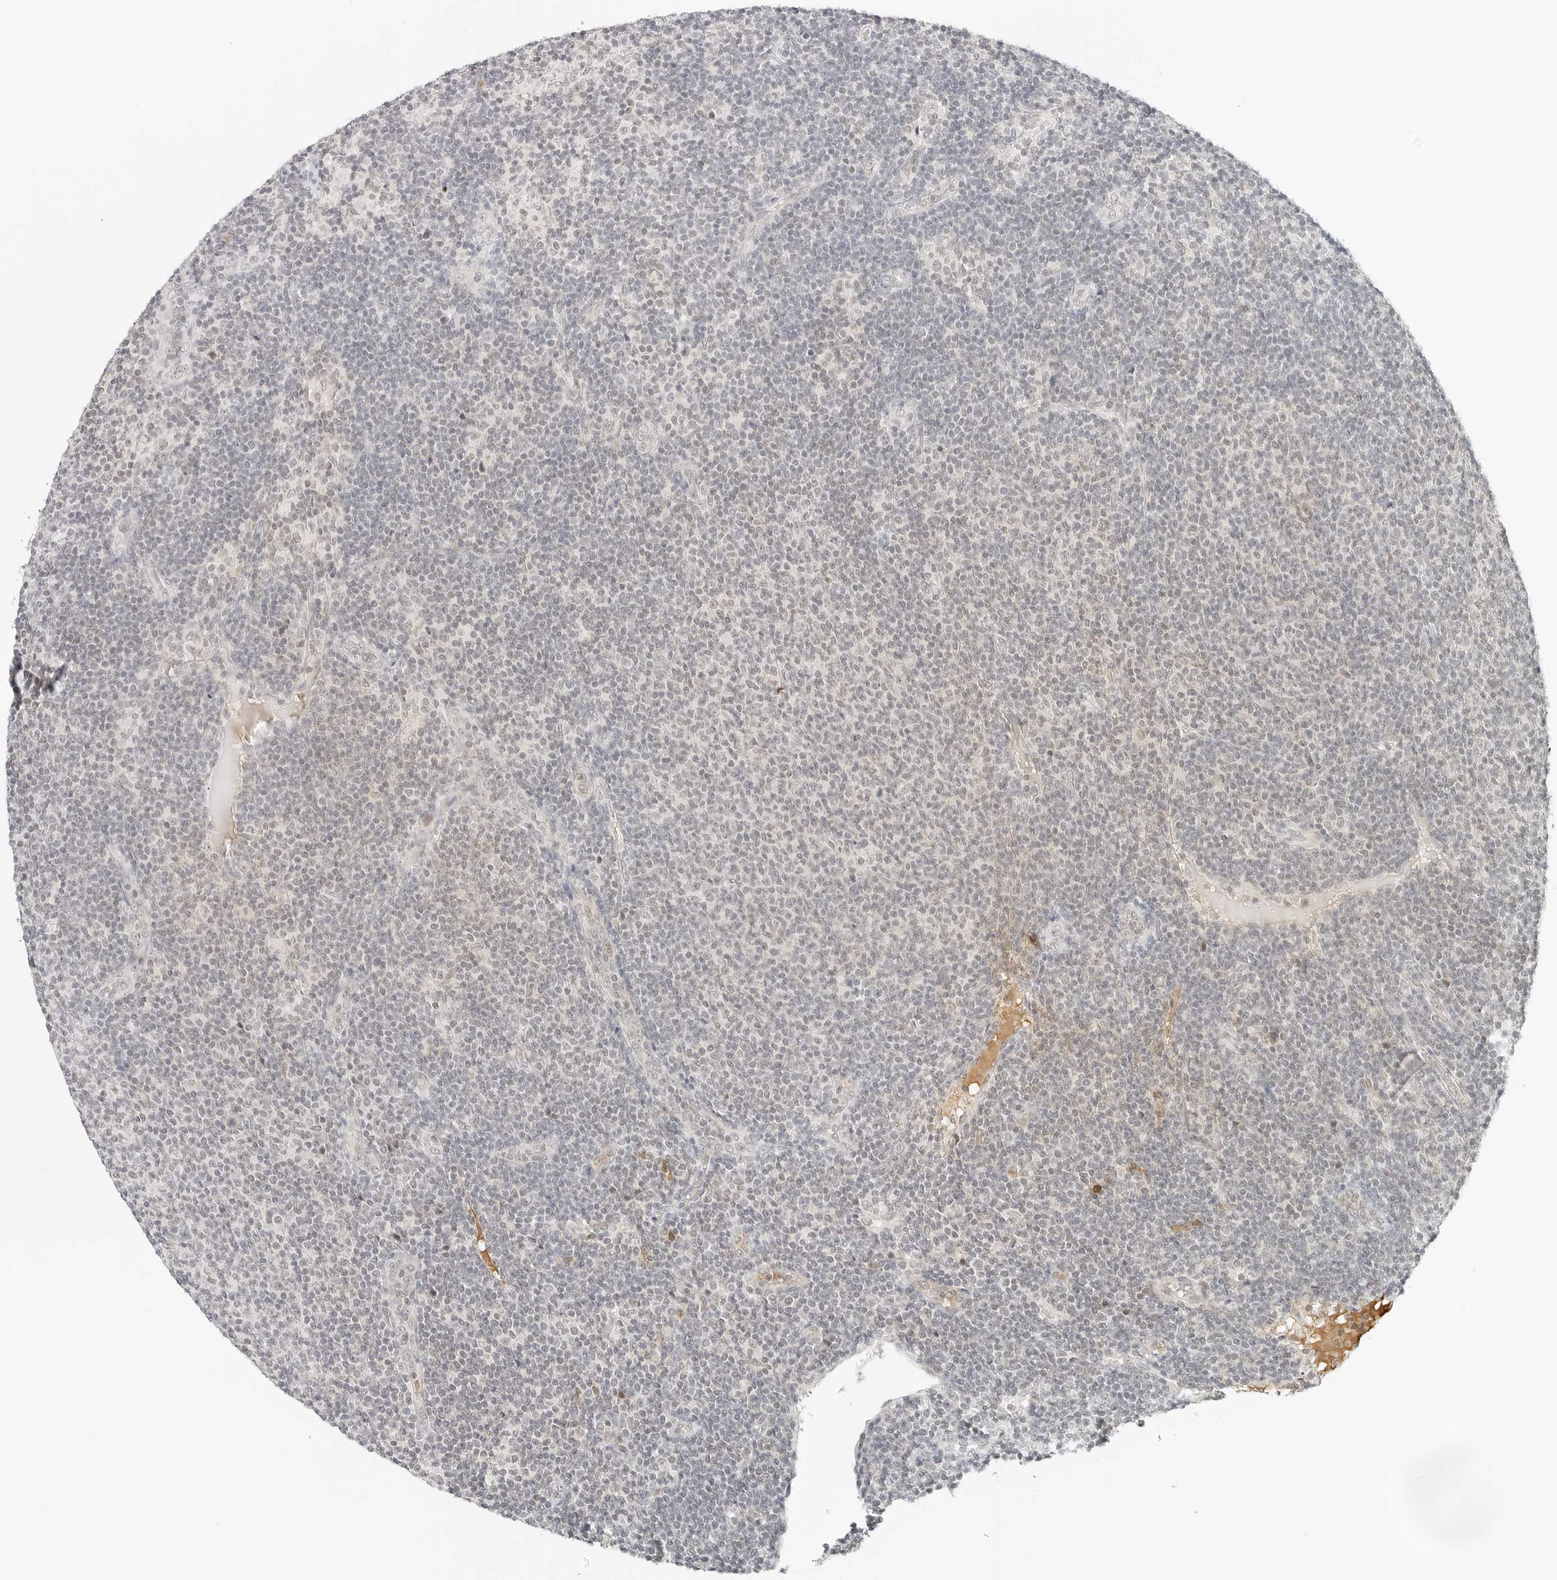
{"staining": {"intensity": "negative", "quantity": "none", "location": "none"}, "tissue": "lymphoma", "cell_type": "Tumor cells", "image_type": "cancer", "snomed": [{"axis": "morphology", "description": "Malignant lymphoma, non-Hodgkin's type, Low grade"}, {"axis": "topography", "description": "Lymph node"}], "caption": "The IHC histopathology image has no significant positivity in tumor cells of low-grade malignant lymphoma, non-Hodgkin's type tissue.", "gene": "NEO1", "patient": {"sex": "male", "age": 66}}